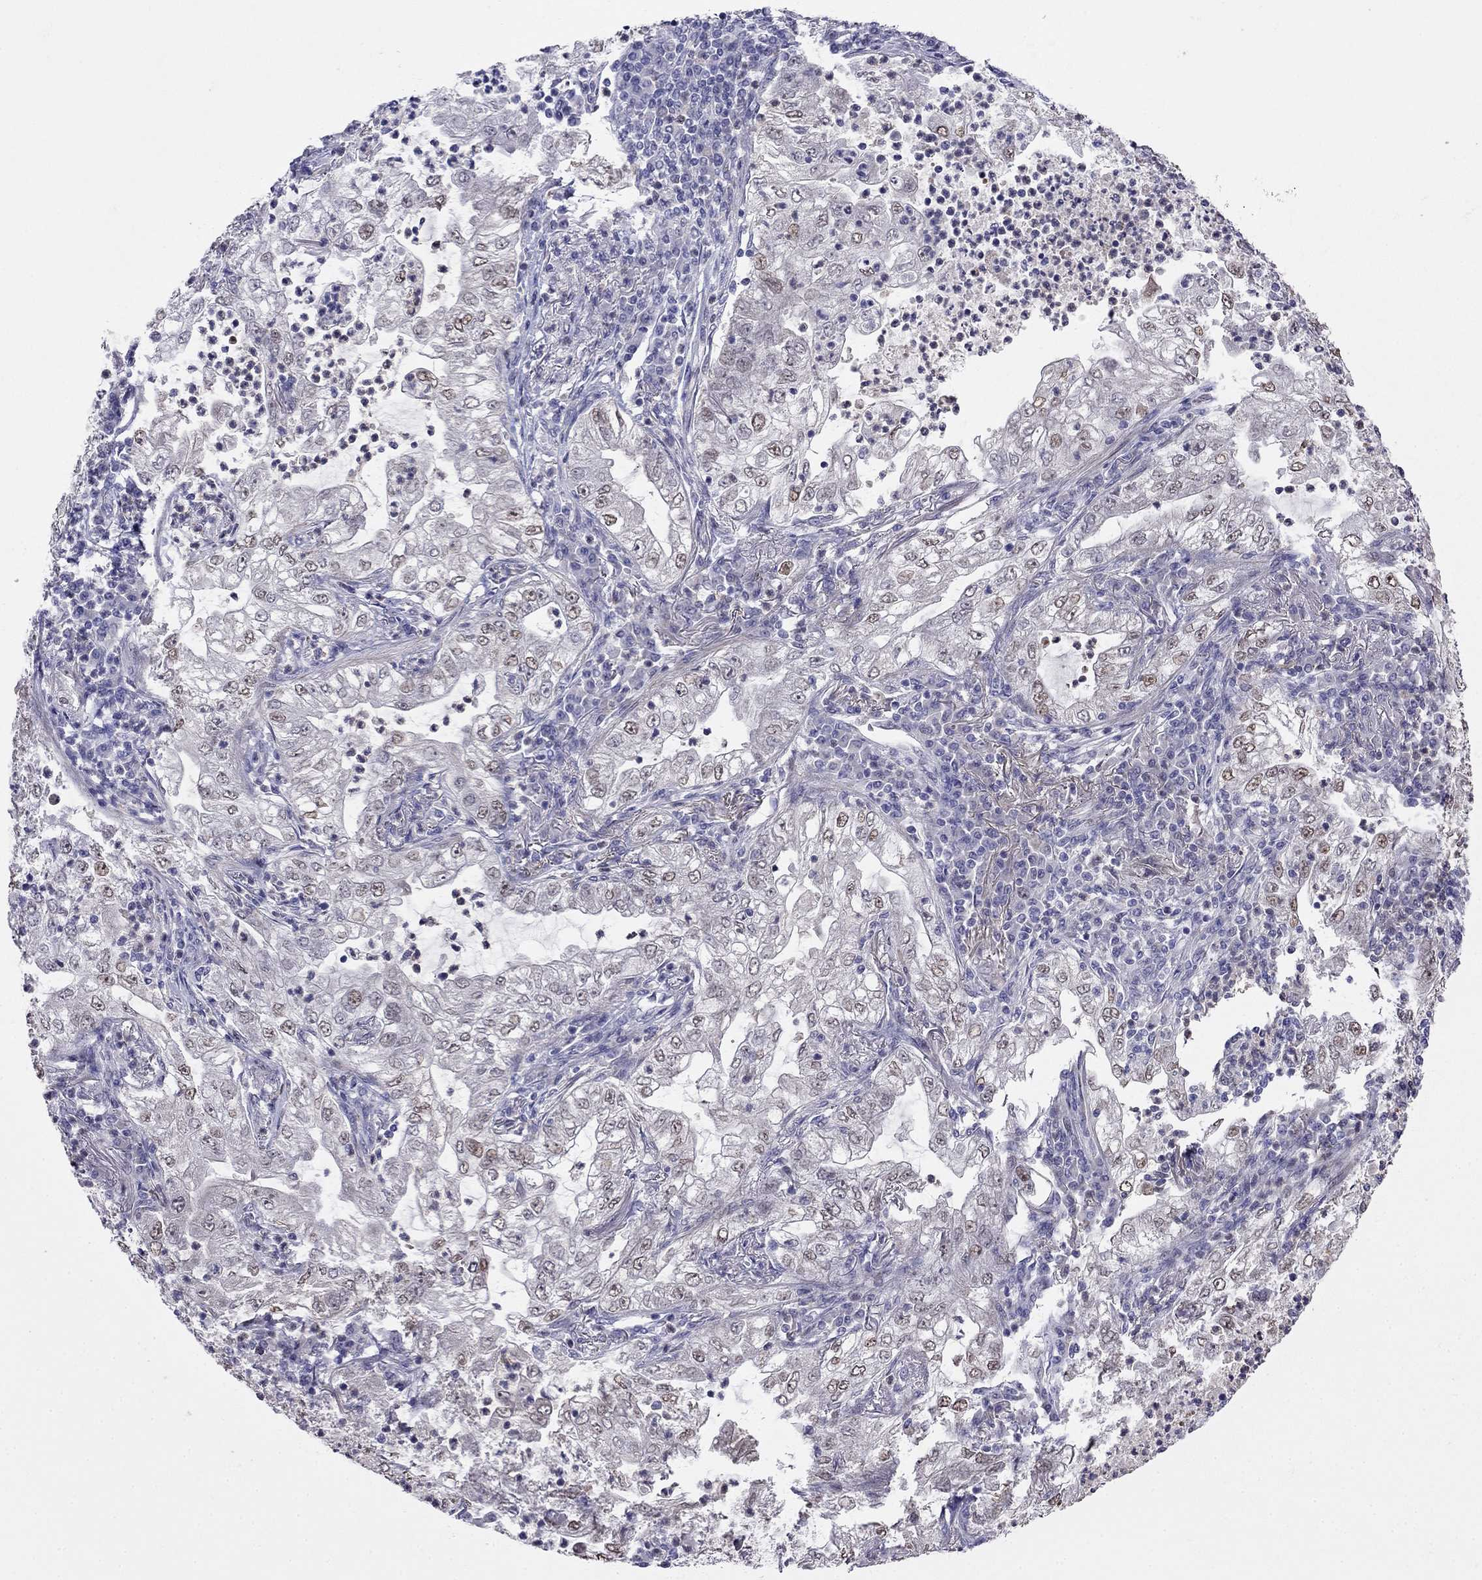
{"staining": {"intensity": "negative", "quantity": "none", "location": "none"}, "tissue": "lung cancer", "cell_type": "Tumor cells", "image_type": "cancer", "snomed": [{"axis": "morphology", "description": "Adenocarcinoma, NOS"}, {"axis": "topography", "description": "Lung"}], "caption": "Lung cancer (adenocarcinoma) was stained to show a protein in brown. There is no significant positivity in tumor cells.", "gene": "LRRC39", "patient": {"sex": "female", "age": 73}}